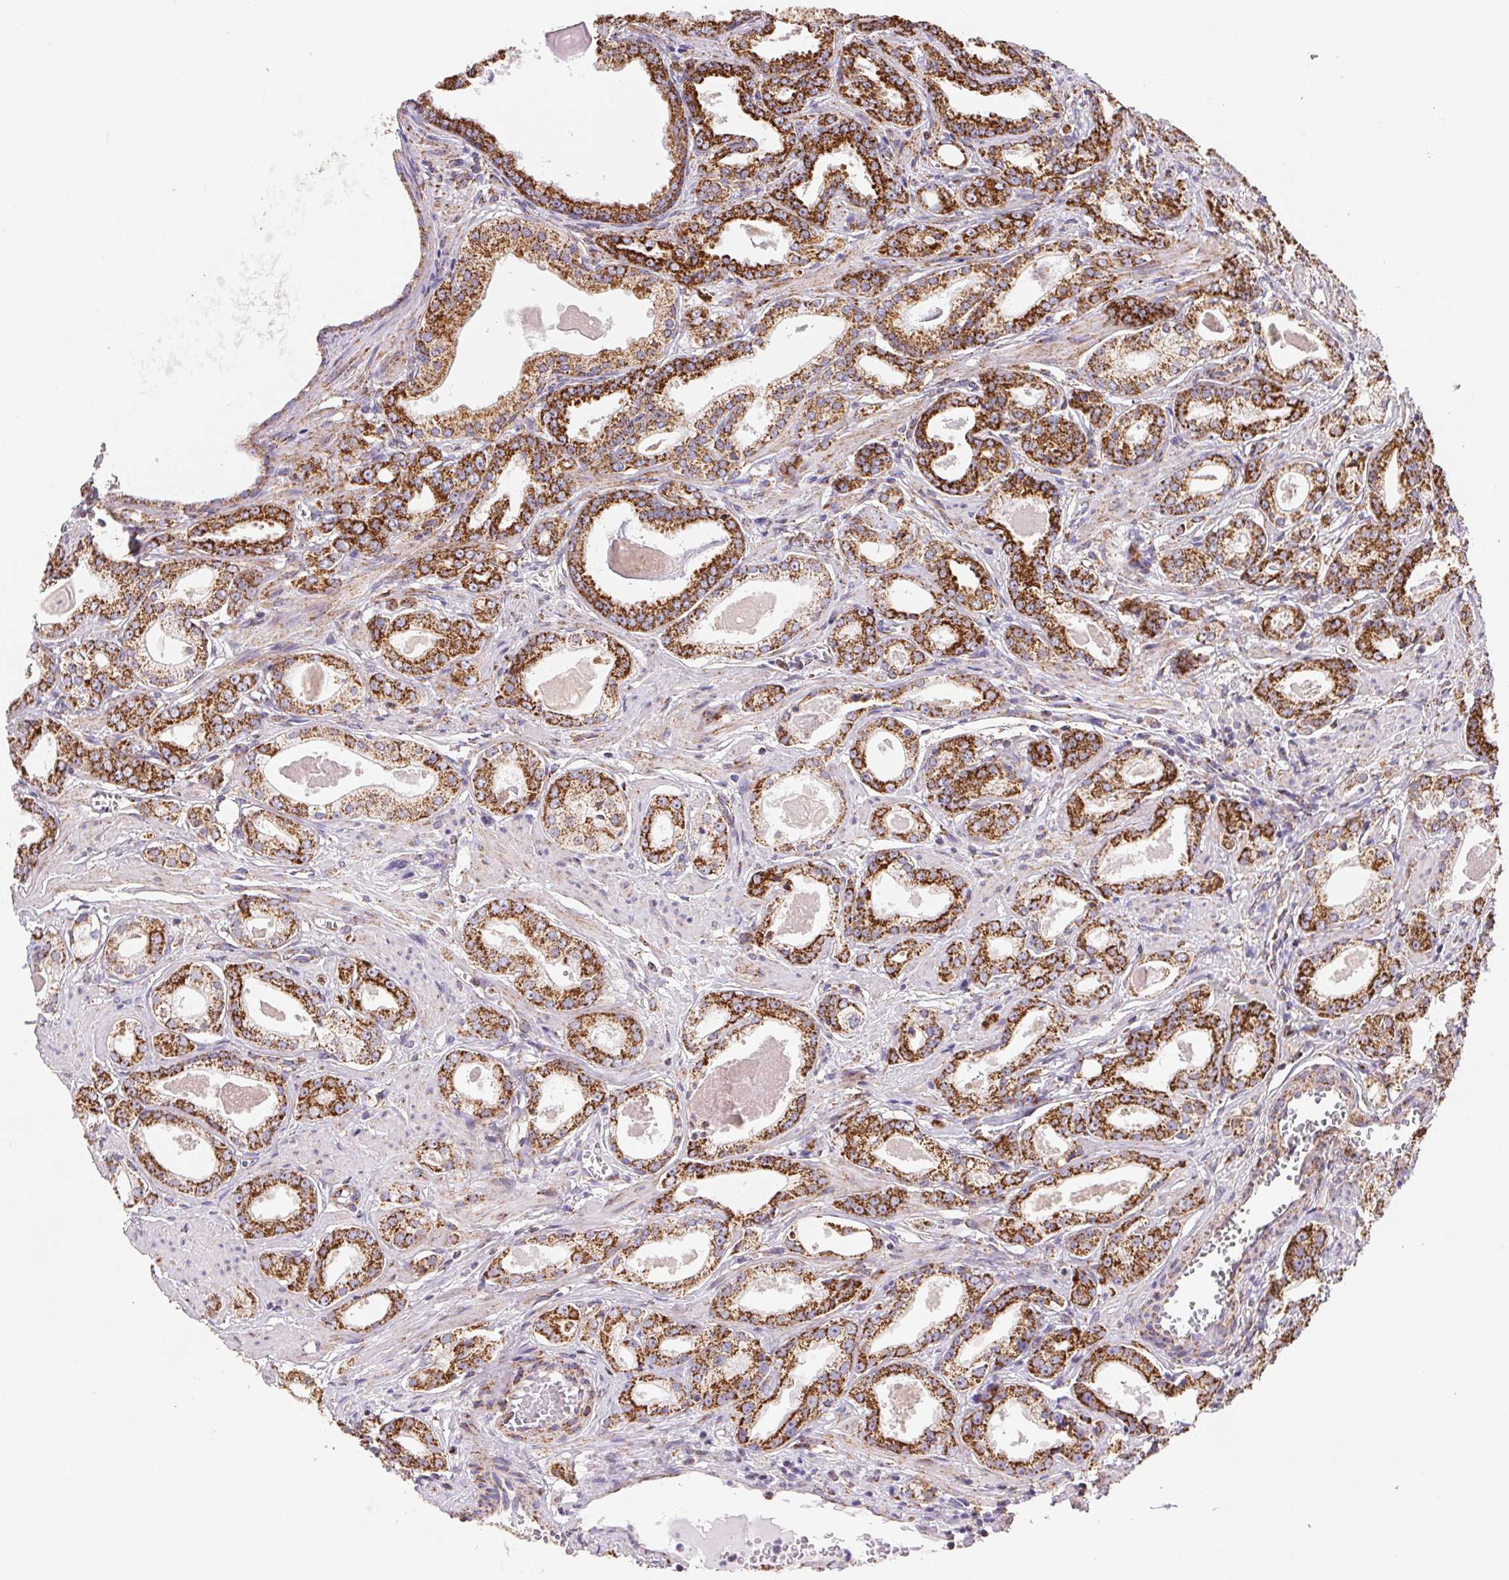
{"staining": {"intensity": "strong", "quantity": ">75%", "location": "cytoplasmic/membranous"}, "tissue": "prostate cancer", "cell_type": "Tumor cells", "image_type": "cancer", "snomed": [{"axis": "morphology", "description": "Adenocarcinoma, NOS"}, {"axis": "morphology", "description": "Adenocarcinoma, Low grade"}, {"axis": "topography", "description": "Prostate"}], "caption": "Protein expression analysis of prostate cancer exhibits strong cytoplasmic/membranous expression in approximately >75% of tumor cells.", "gene": "NIPSNAP2", "patient": {"sex": "male", "age": 64}}